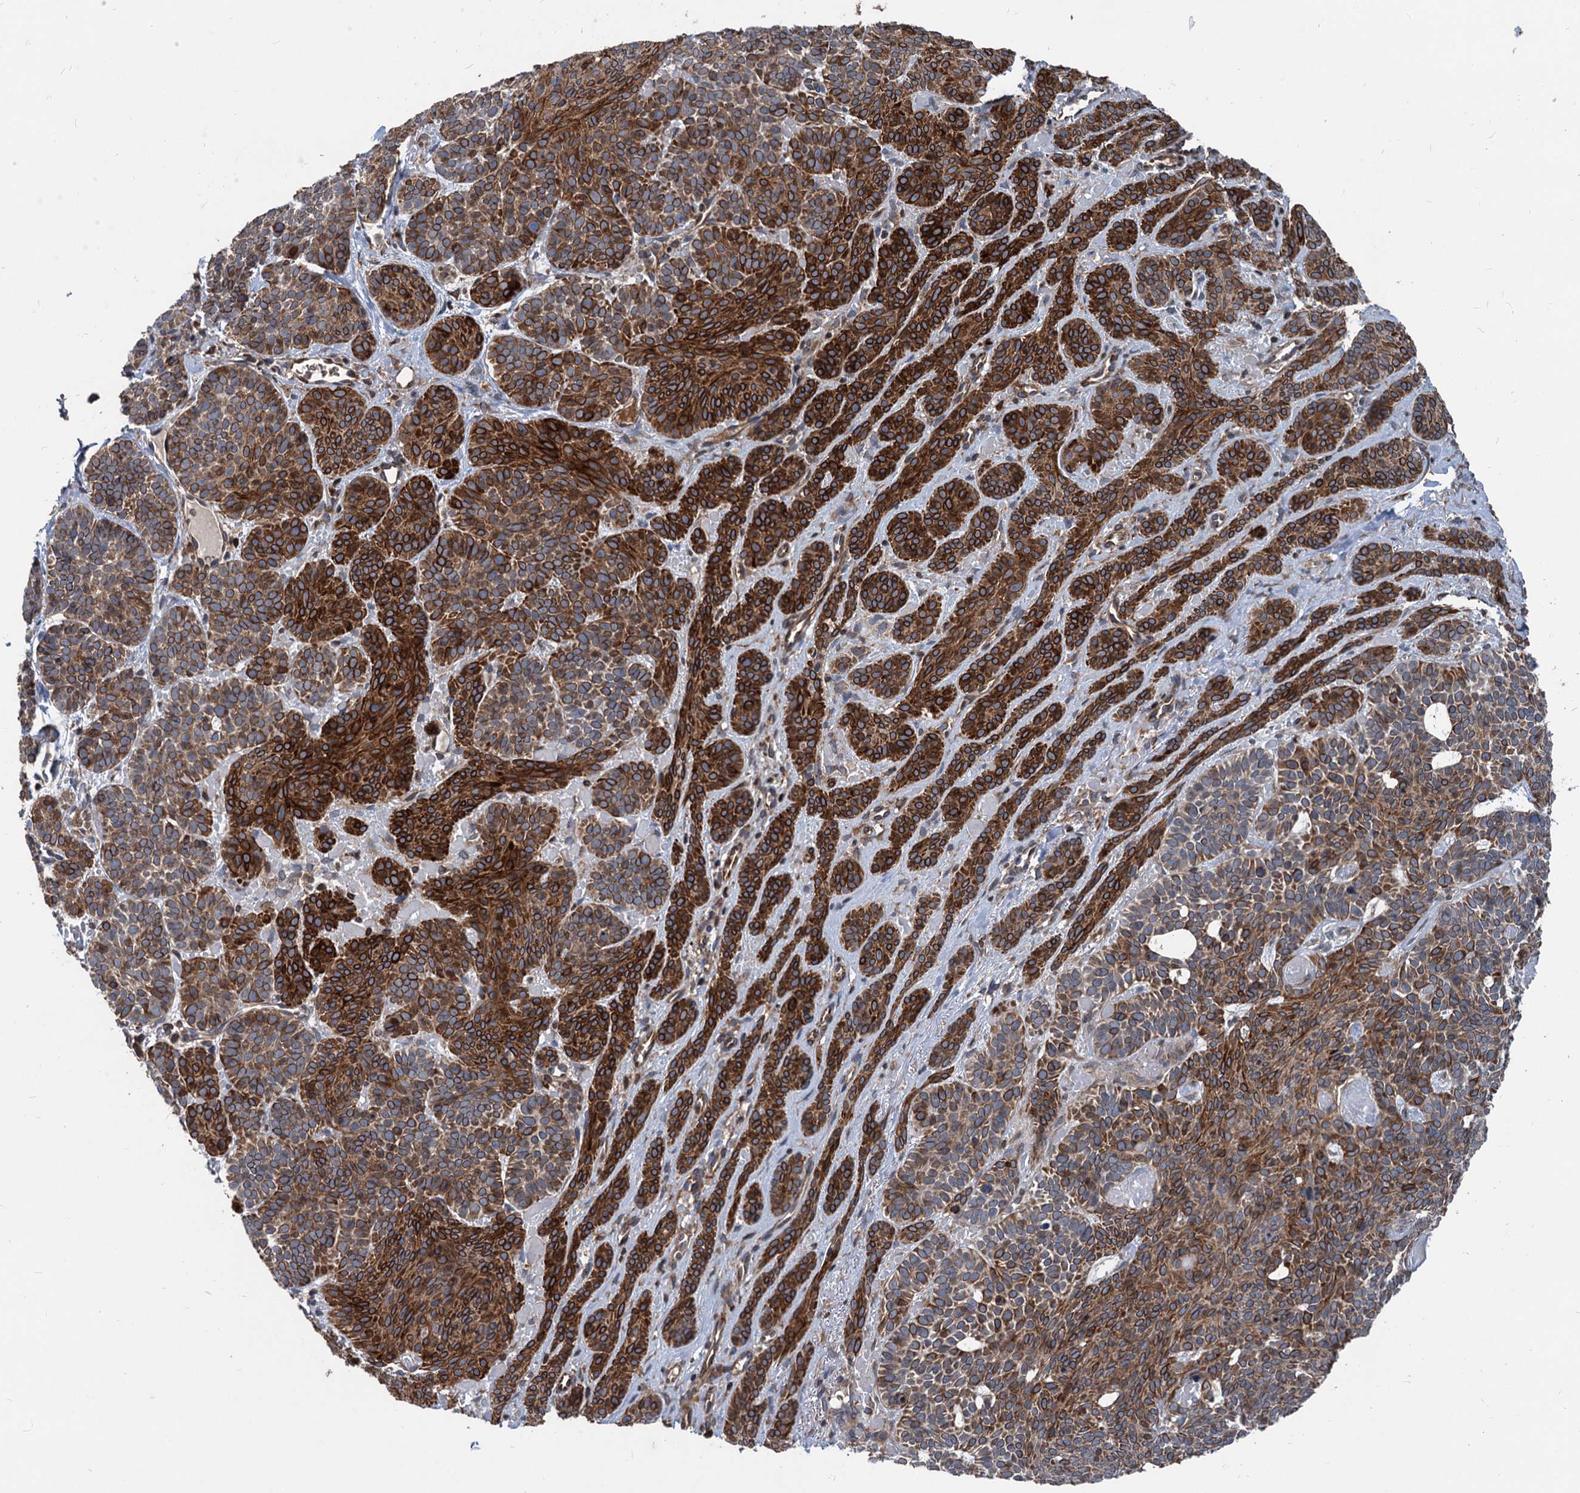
{"staining": {"intensity": "strong", "quantity": ">75%", "location": "cytoplasmic/membranous"}, "tissue": "skin cancer", "cell_type": "Tumor cells", "image_type": "cancer", "snomed": [{"axis": "morphology", "description": "Basal cell carcinoma"}, {"axis": "topography", "description": "Skin"}], "caption": "IHC micrograph of human skin cancer (basal cell carcinoma) stained for a protein (brown), which exhibits high levels of strong cytoplasmic/membranous staining in approximately >75% of tumor cells.", "gene": "STIM1", "patient": {"sex": "male", "age": 85}}